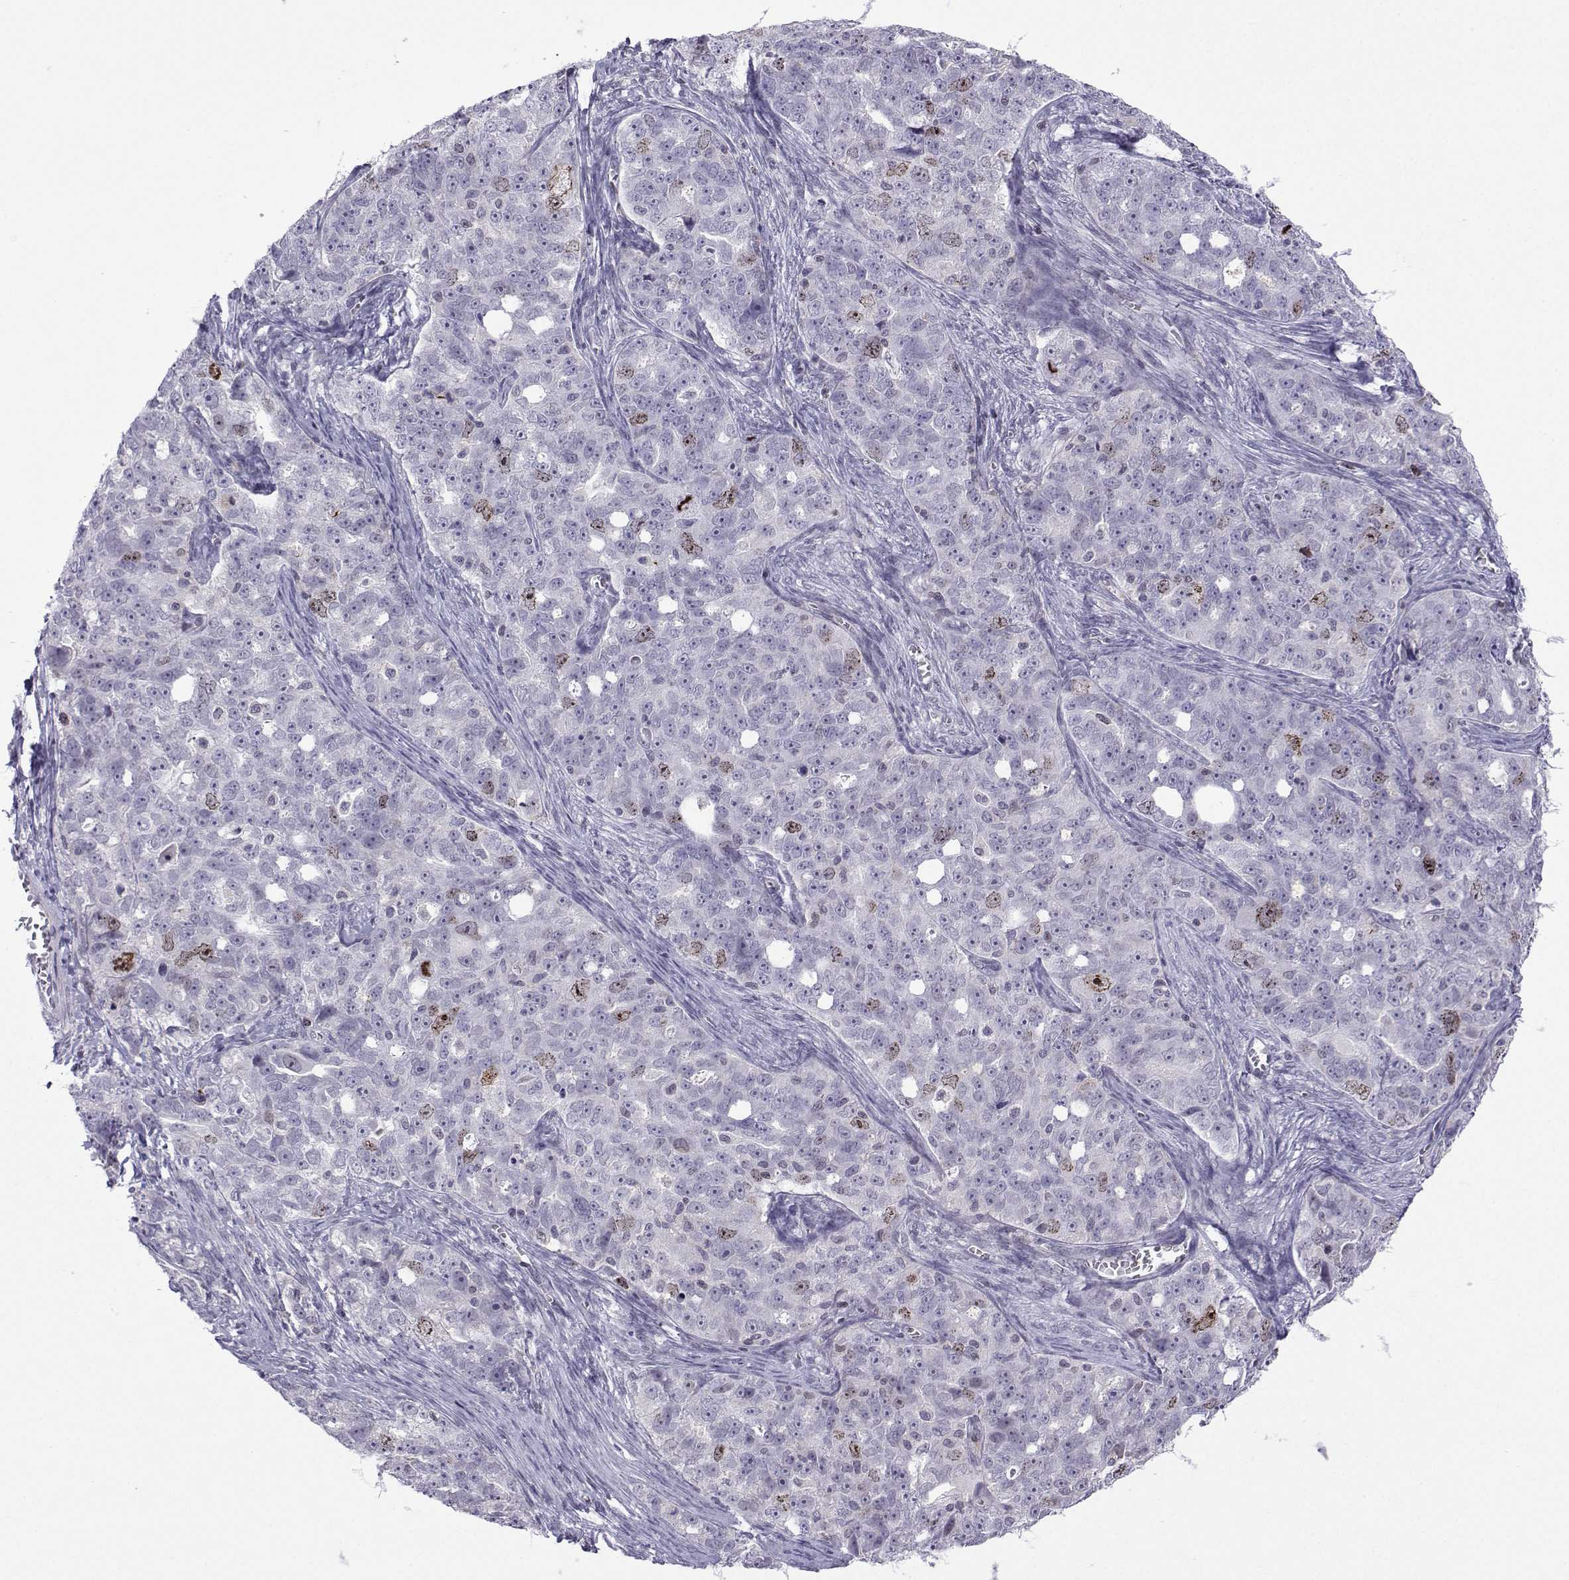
{"staining": {"intensity": "moderate", "quantity": "<25%", "location": "nuclear"}, "tissue": "ovarian cancer", "cell_type": "Tumor cells", "image_type": "cancer", "snomed": [{"axis": "morphology", "description": "Cystadenocarcinoma, serous, NOS"}, {"axis": "topography", "description": "Ovary"}], "caption": "This is an image of immunohistochemistry (IHC) staining of ovarian cancer, which shows moderate expression in the nuclear of tumor cells.", "gene": "INCENP", "patient": {"sex": "female", "age": 51}}